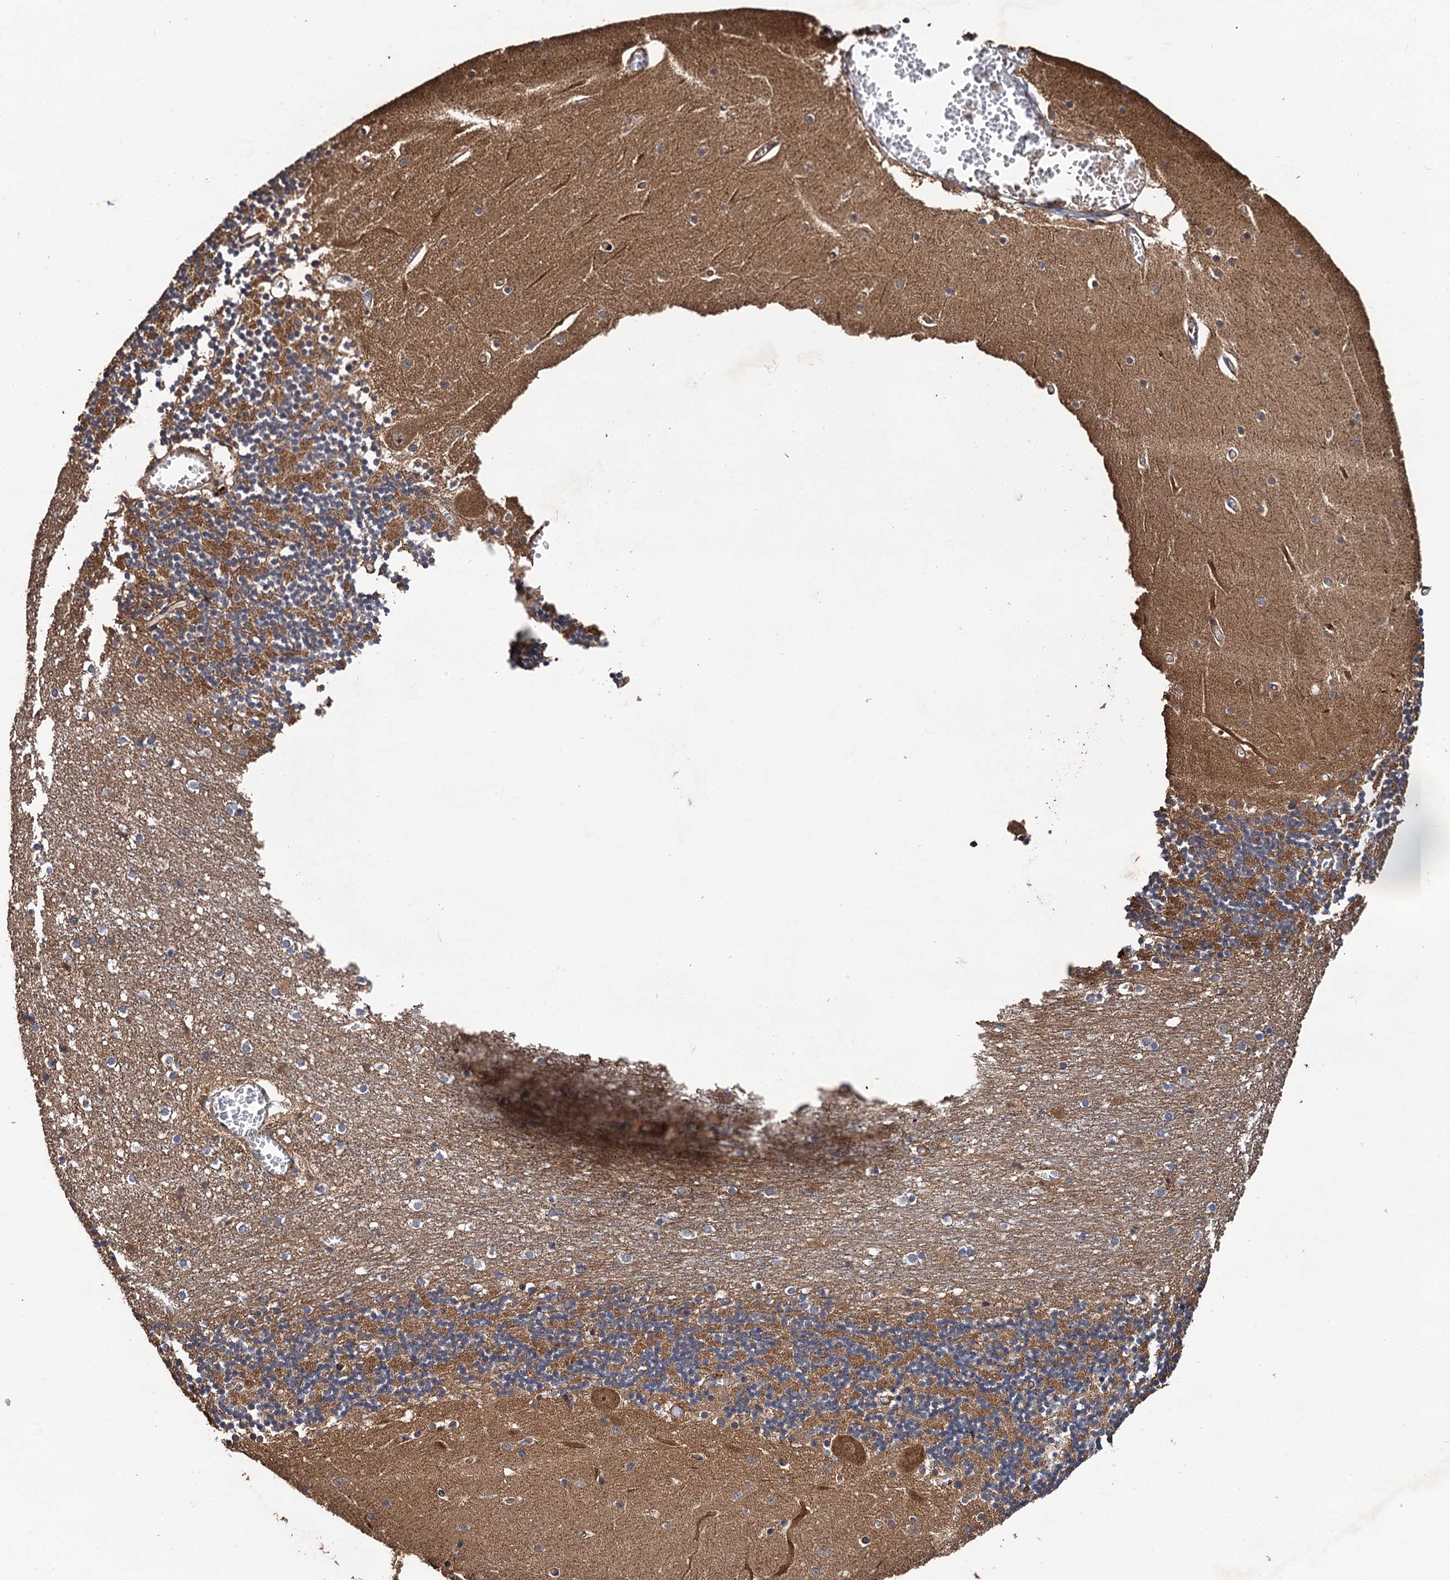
{"staining": {"intensity": "moderate", "quantity": "25%-75%", "location": "cytoplasmic/membranous"}, "tissue": "cerebellum", "cell_type": "Cells in granular layer", "image_type": "normal", "snomed": [{"axis": "morphology", "description": "Normal tissue, NOS"}, {"axis": "topography", "description": "Cerebellum"}], "caption": "This is a histology image of IHC staining of unremarkable cerebellum, which shows moderate staining in the cytoplasmic/membranous of cells in granular layer.", "gene": "TMEM39B", "patient": {"sex": "female", "age": 28}}